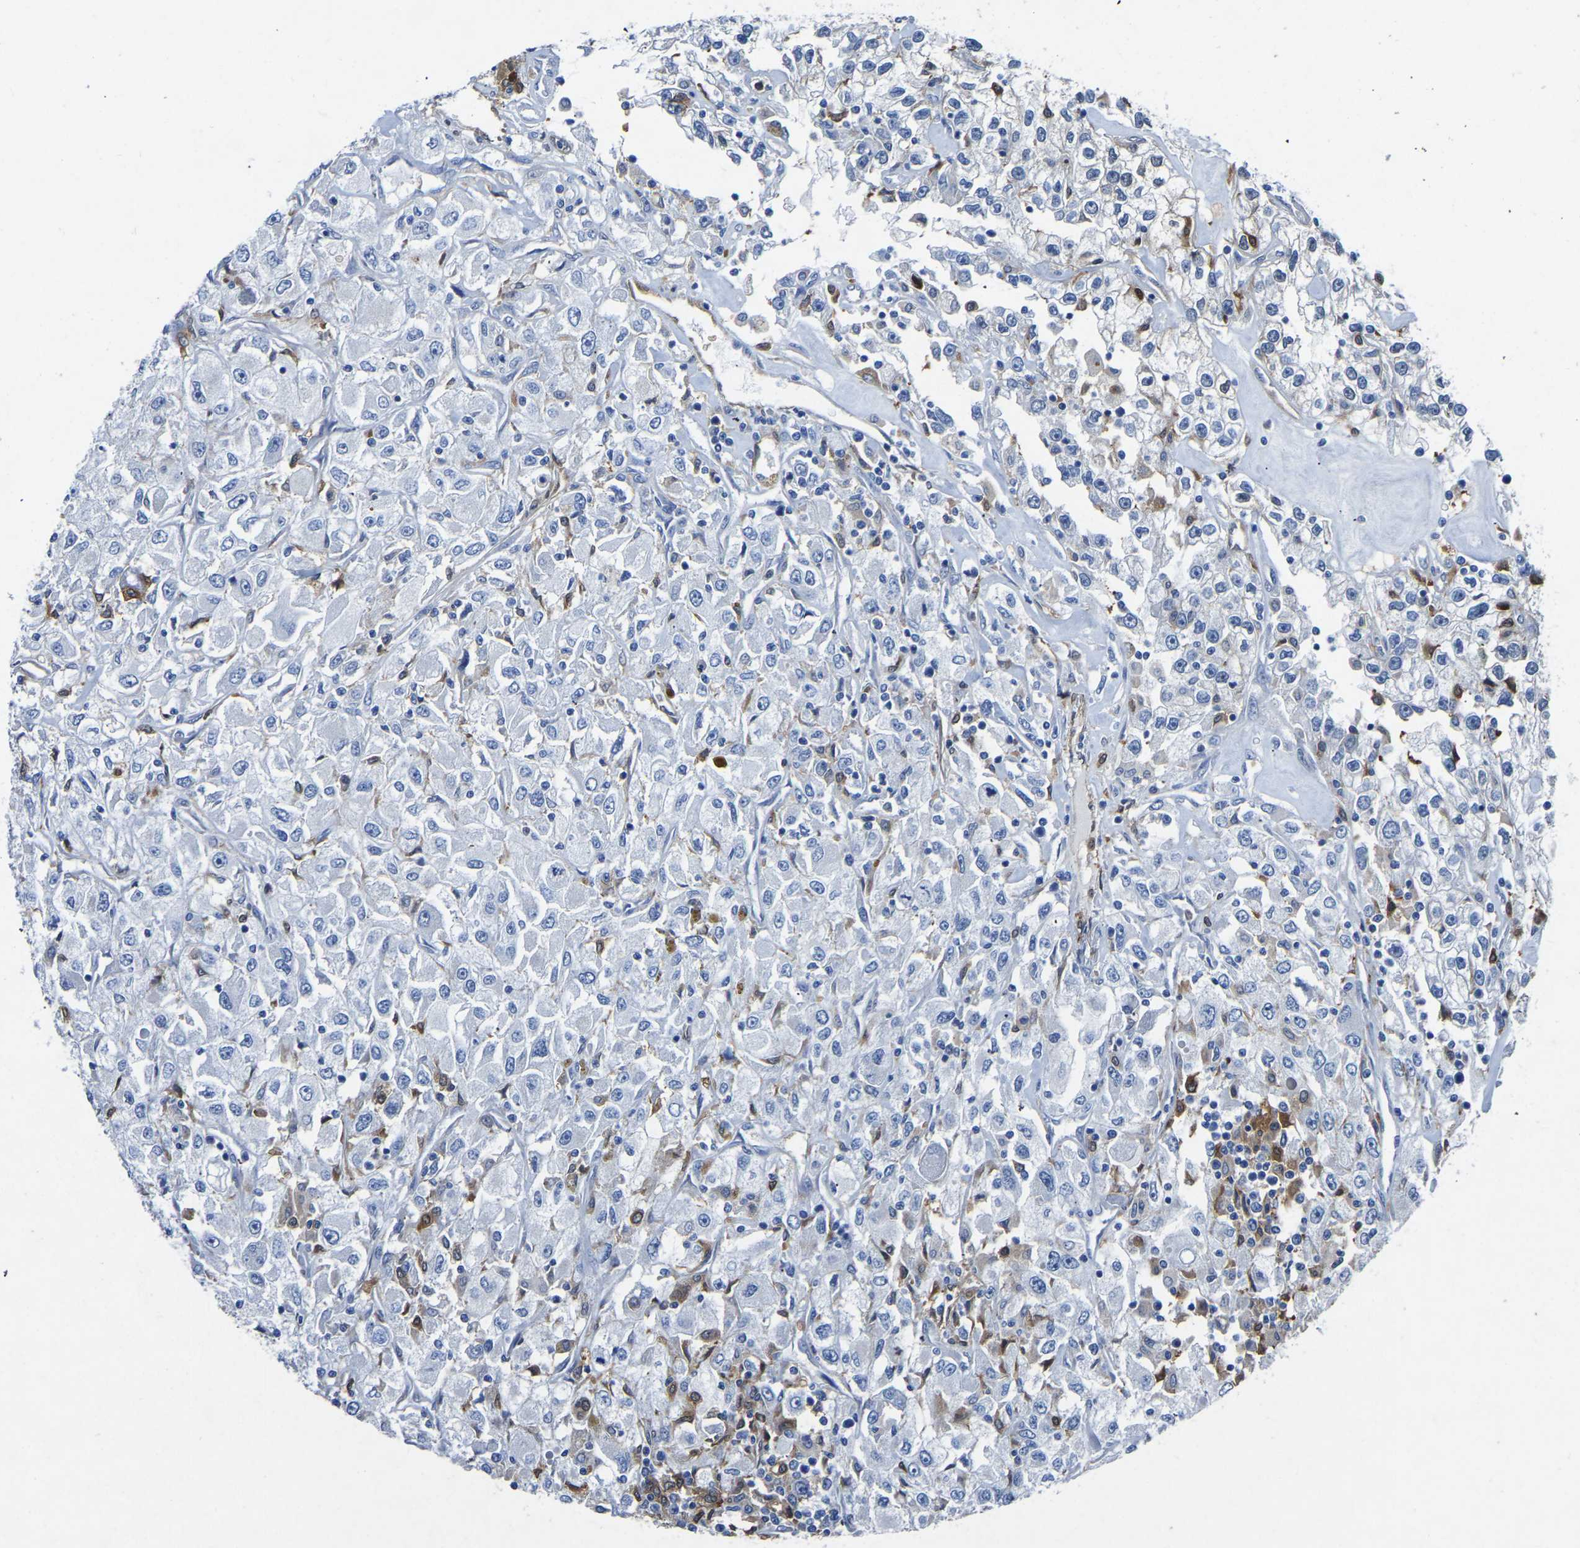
{"staining": {"intensity": "negative", "quantity": "none", "location": "none"}, "tissue": "renal cancer", "cell_type": "Tumor cells", "image_type": "cancer", "snomed": [{"axis": "morphology", "description": "Adenocarcinoma, NOS"}, {"axis": "topography", "description": "Kidney"}], "caption": "The histopathology image shows no staining of tumor cells in renal cancer (adenocarcinoma).", "gene": "ATG2B", "patient": {"sex": "female", "age": 52}}